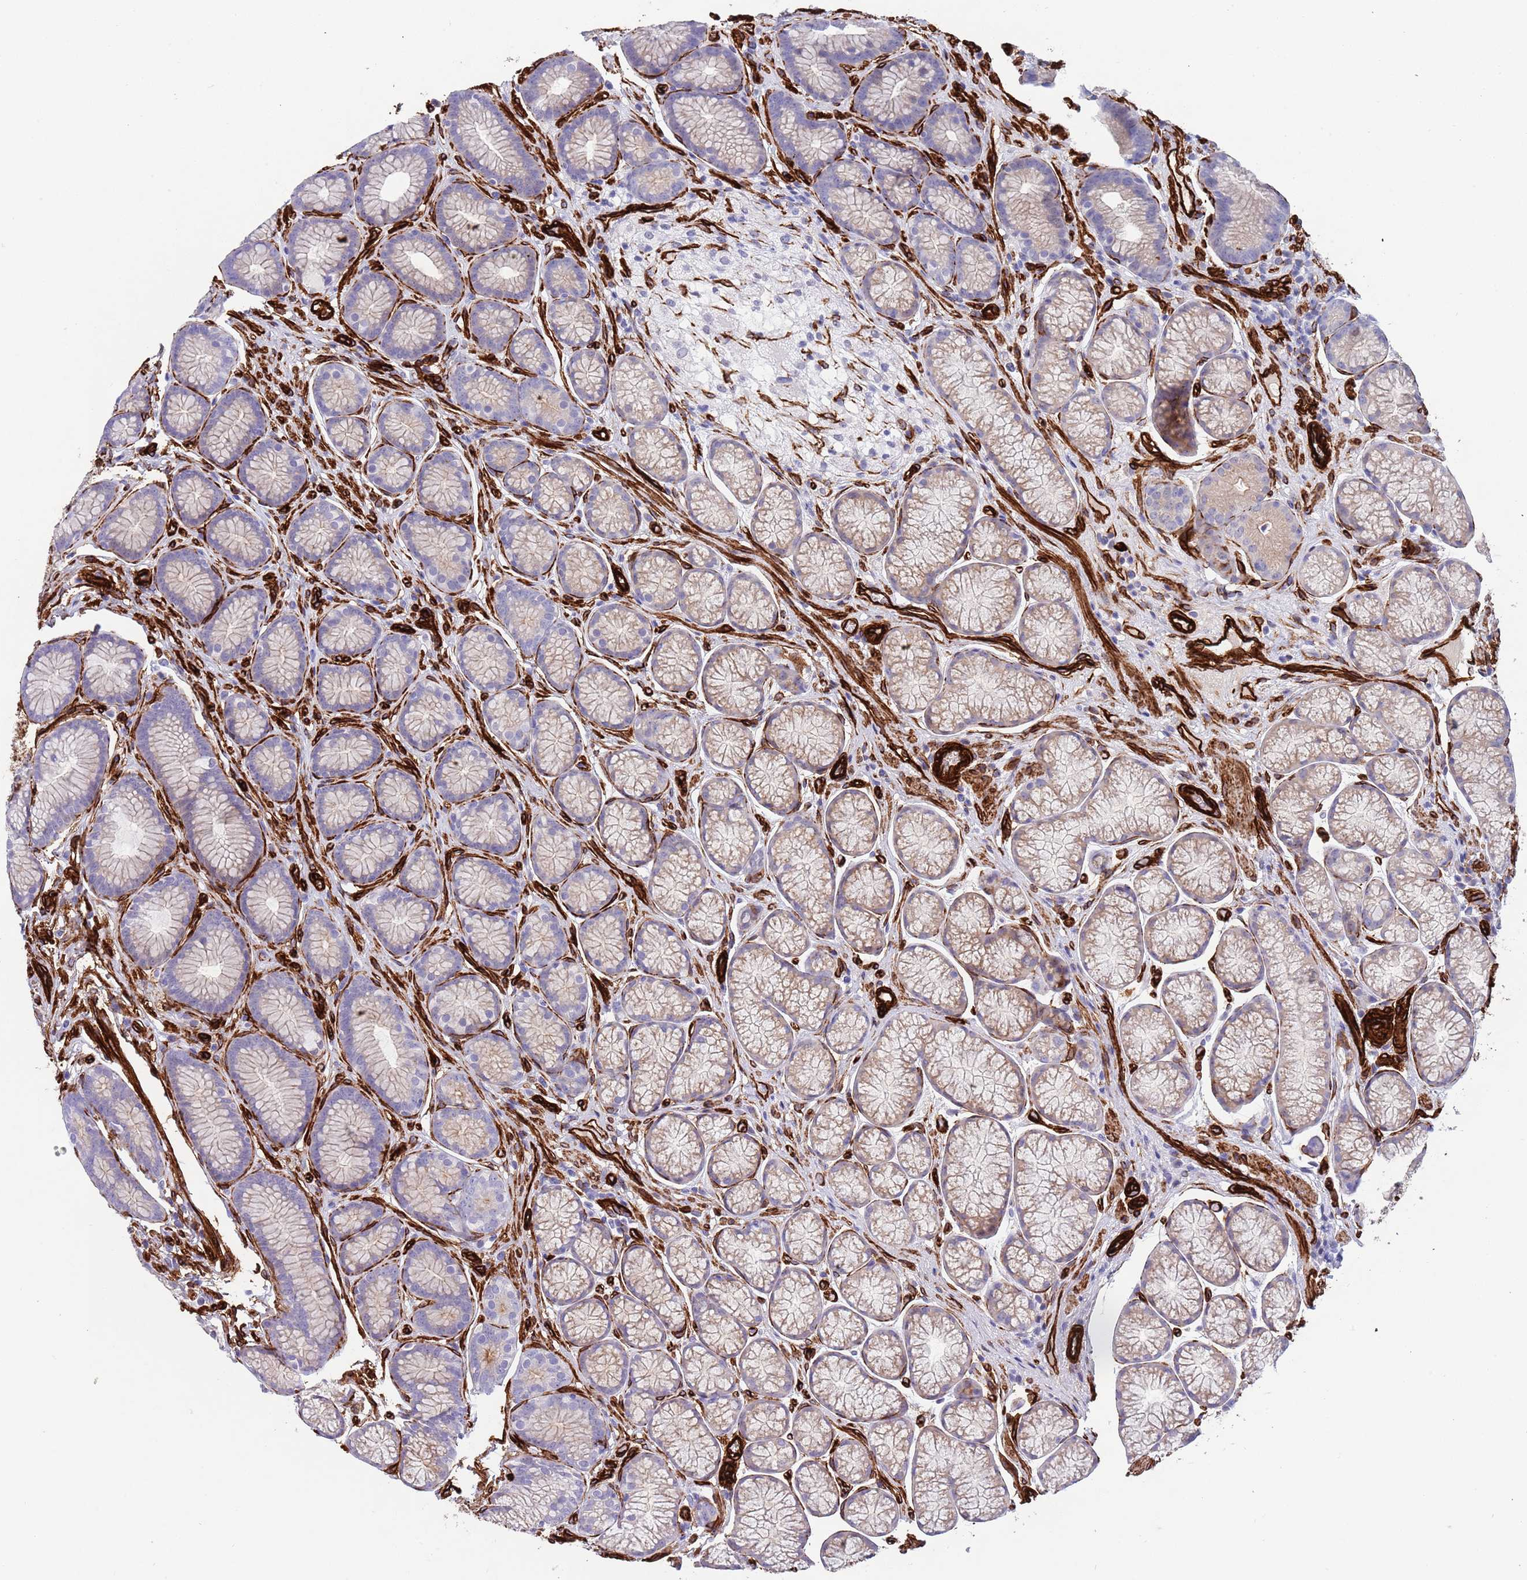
{"staining": {"intensity": "weak", "quantity": "25%-75%", "location": "cytoplasmic/membranous"}, "tissue": "stomach", "cell_type": "Glandular cells", "image_type": "normal", "snomed": [{"axis": "morphology", "description": "Normal tissue, NOS"}, {"axis": "topography", "description": "Stomach"}], "caption": "DAB immunohistochemical staining of unremarkable human stomach shows weak cytoplasmic/membranous protein expression in approximately 25%-75% of glandular cells. (DAB (3,3'-diaminobenzidine) IHC with brightfield microscopy, high magnification).", "gene": "CAV2", "patient": {"sex": "male", "age": 42}}